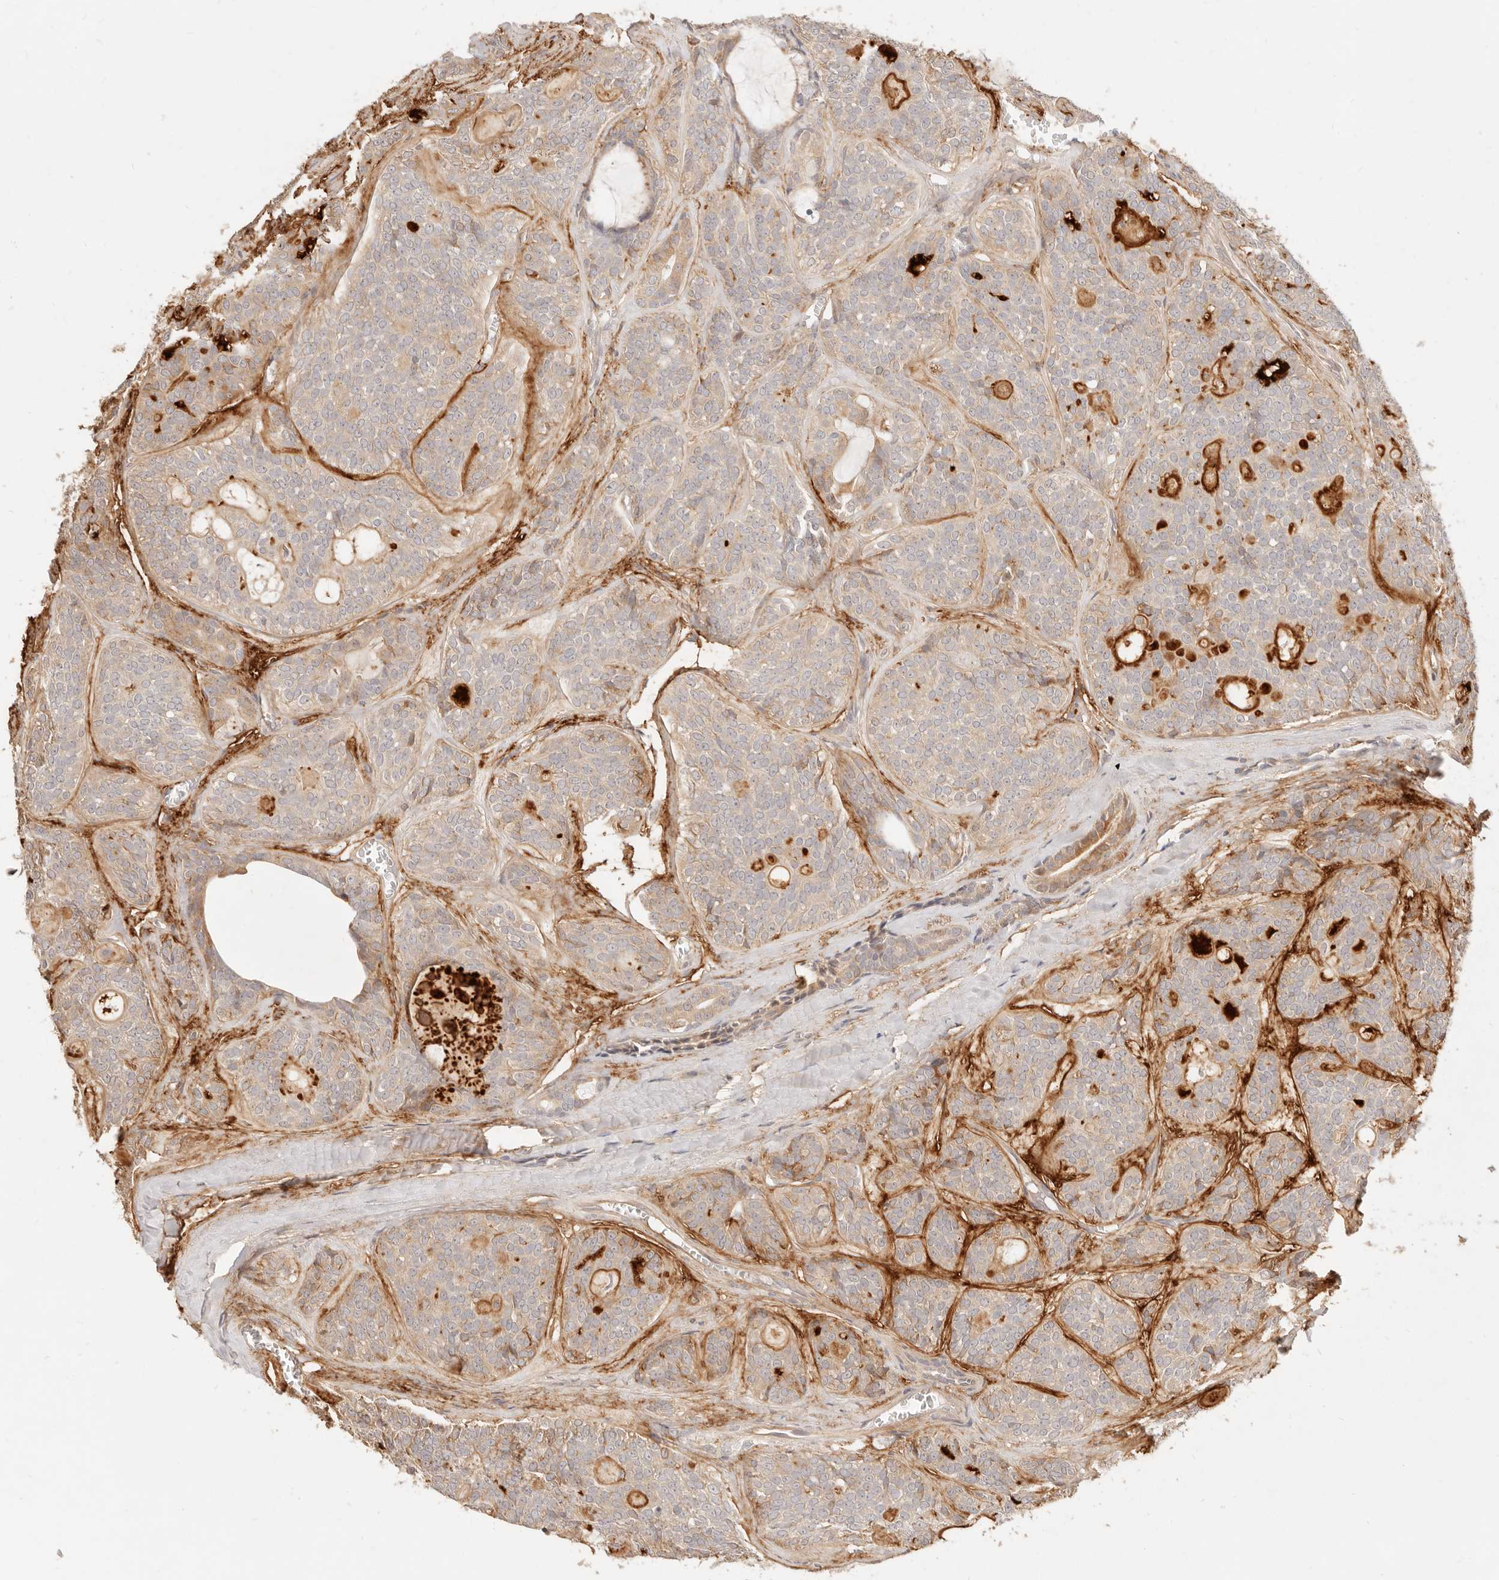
{"staining": {"intensity": "weak", "quantity": ">75%", "location": "cytoplasmic/membranous"}, "tissue": "head and neck cancer", "cell_type": "Tumor cells", "image_type": "cancer", "snomed": [{"axis": "morphology", "description": "Adenocarcinoma, NOS"}, {"axis": "topography", "description": "Head-Neck"}], "caption": "Immunohistochemistry of head and neck adenocarcinoma demonstrates low levels of weak cytoplasmic/membranous expression in approximately >75% of tumor cells. The staining is performed using DAB brown chromogen to label protein expression. The nuclei are counter-stained blue using hematoxylin.", "gene": "UBXN10", "patient": {"sex": "male", "age": 66}}